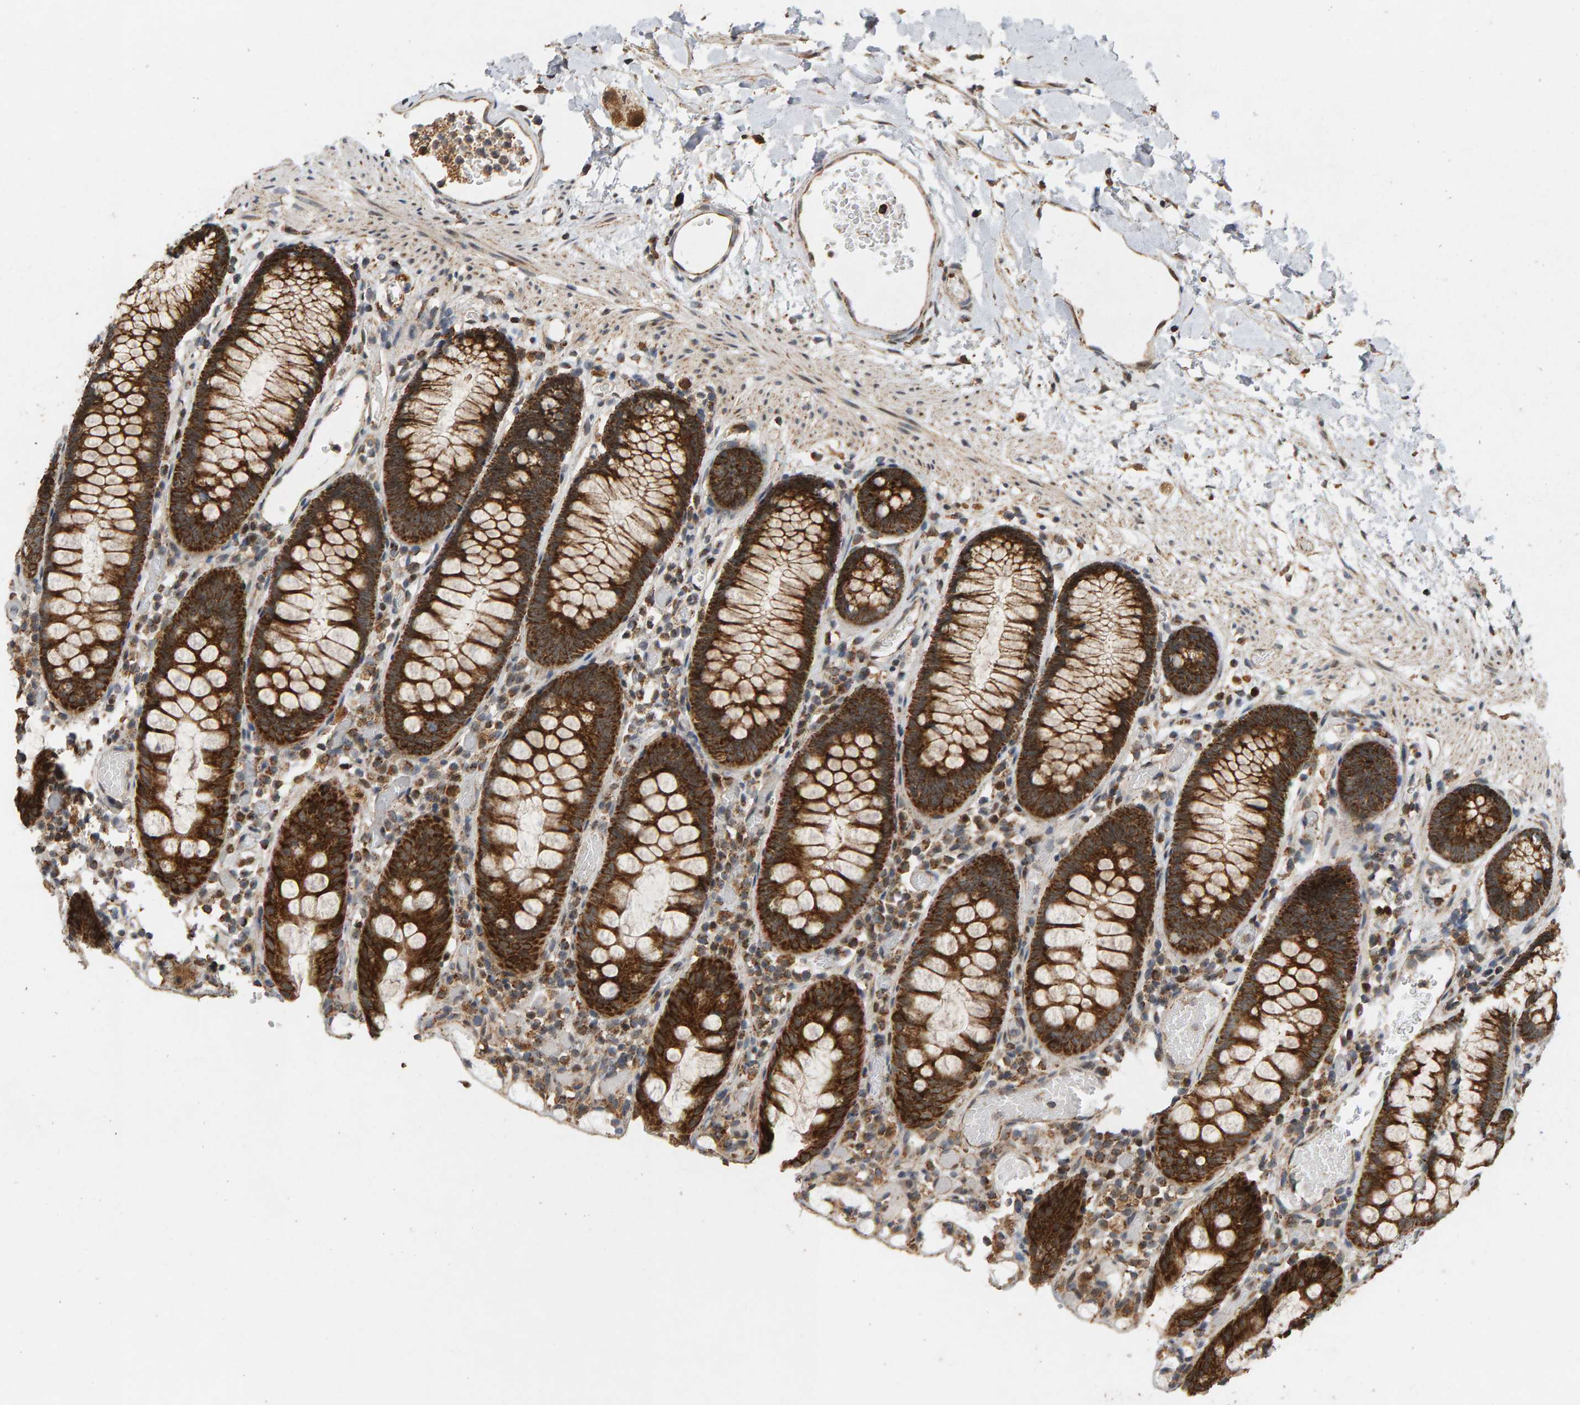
{"staining": {"intensity": "moderate", "quantity": ">75%", "location": "cytoplasmic/membranous"}, "tissue": "colon", "cell_type": "Endothelial cells", "image_type": "normal", "snomed": [{"axis": "morphology", "description": "Normal tissue, NOS"}, {"axis": "topography", "description": "Colon"}], "caption": "A micrograph of colon stained for a protein shows moderate cytoplasmic/membranous brown staining in endothelial cells. (Brightfield microscopy of DAB IHC at high magnification).", "gene": "GSTK1", "patient": {"sex": "male", "age": 14}}